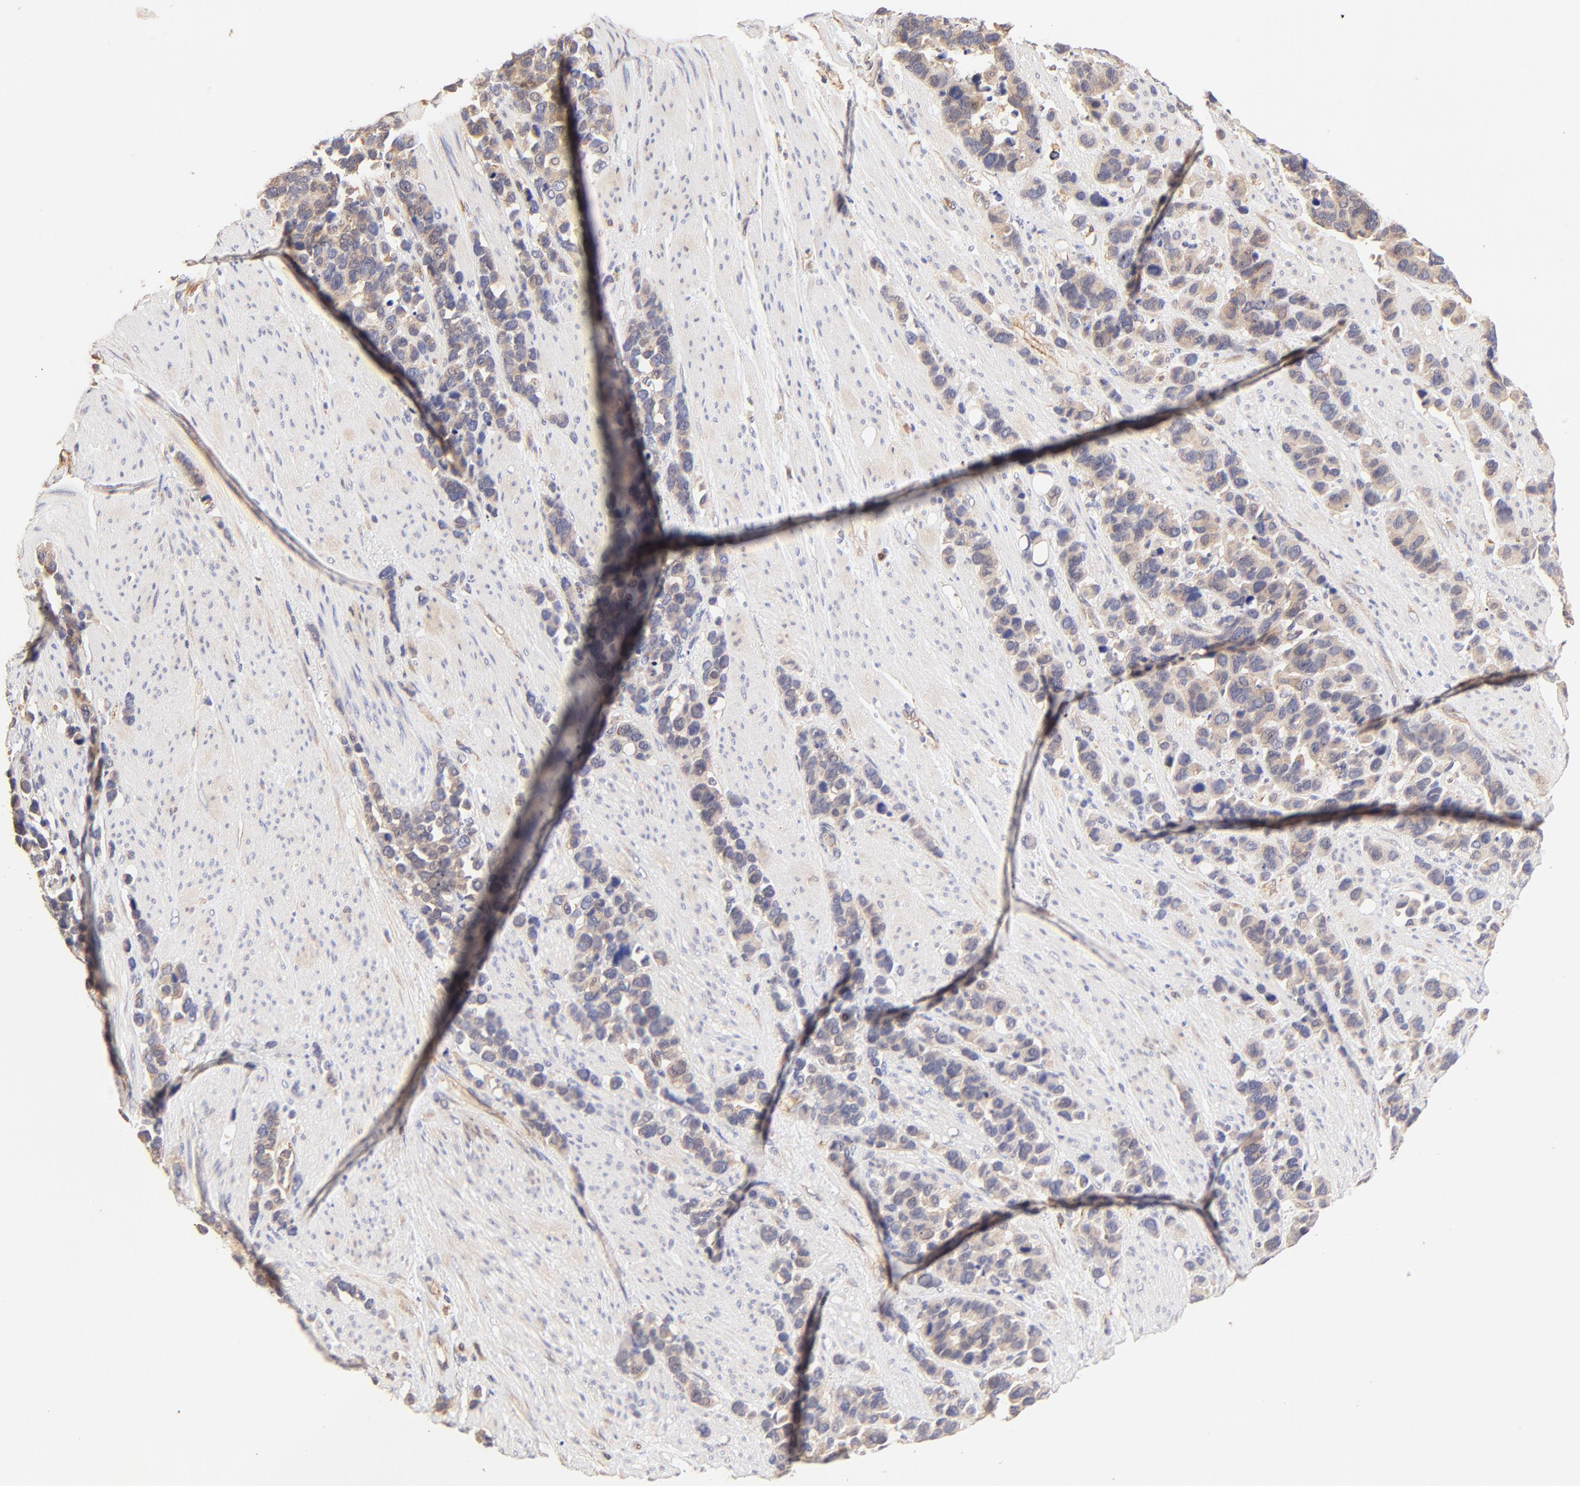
{"staining": {"intensity": "weak", "quantity": ">75%", "location": "cytoplasmic/membranous"}, "tissue": "stomach cancer", "cell_type": "Tumor cells", "image_type": "cancer", "snomed": [{"axis": "morphology", "description": "Adenocarcinoma, NOS"}, {"axis": "topography", "description": "Stomach, upper"}], "caption": "A low amount of weak cytoplasmic/membranous expression is identified in approximately >75% of tumor cells in stomach cancer tissue. Nuclei are stained in blue.", "gene": "TNFAIP3", "patient": {"sex": "male", "age": 71}}